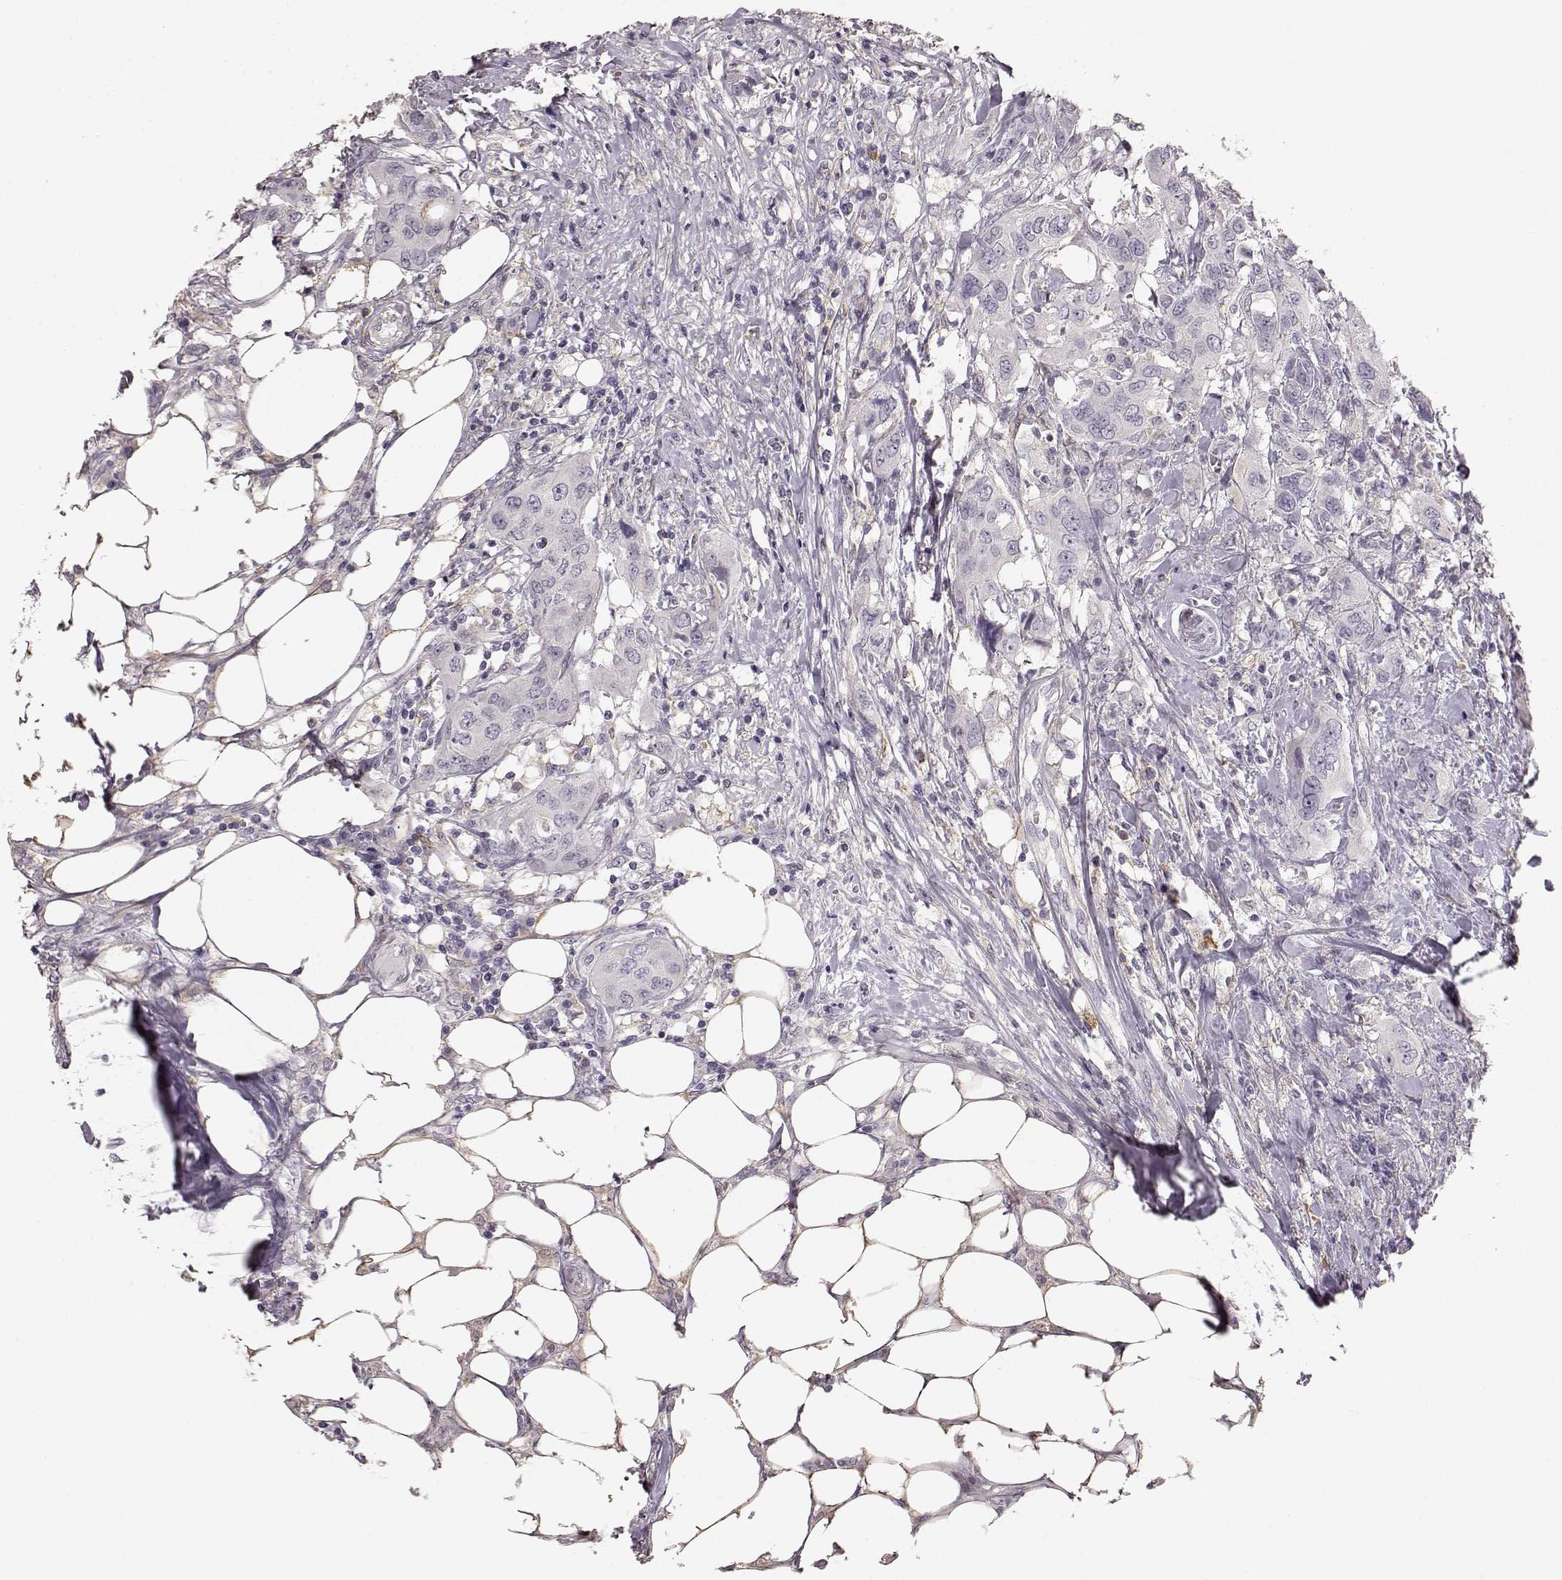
{"staining": {"intensity": "negative", "quantity": "none", "location": "none"}, "tissue": "urothelial cancer", "cell_type": "Tumor cells", "image_type": "cancer", "snomed": [{"axis": "morphology", "description": "Urothelial carcinoma, NOS"}, {"axis": "morphology", "description": "Urothelial carcinoma, High grade"}, {"axis": "topography", "description": "Urinary bladder"}], "caption": "Immunohistochemistry (IHC) photomicrograph of neoplastic tissue: transitional cell carcinoma stained with DAB (3,3'-diaminobenzidine) displays no significant protein expression in tumor cells. (DAB immunohistochemistry (IHC), high magnification).", "gene": "GPR50", "patient": {"sex": "male", "age": 63}}